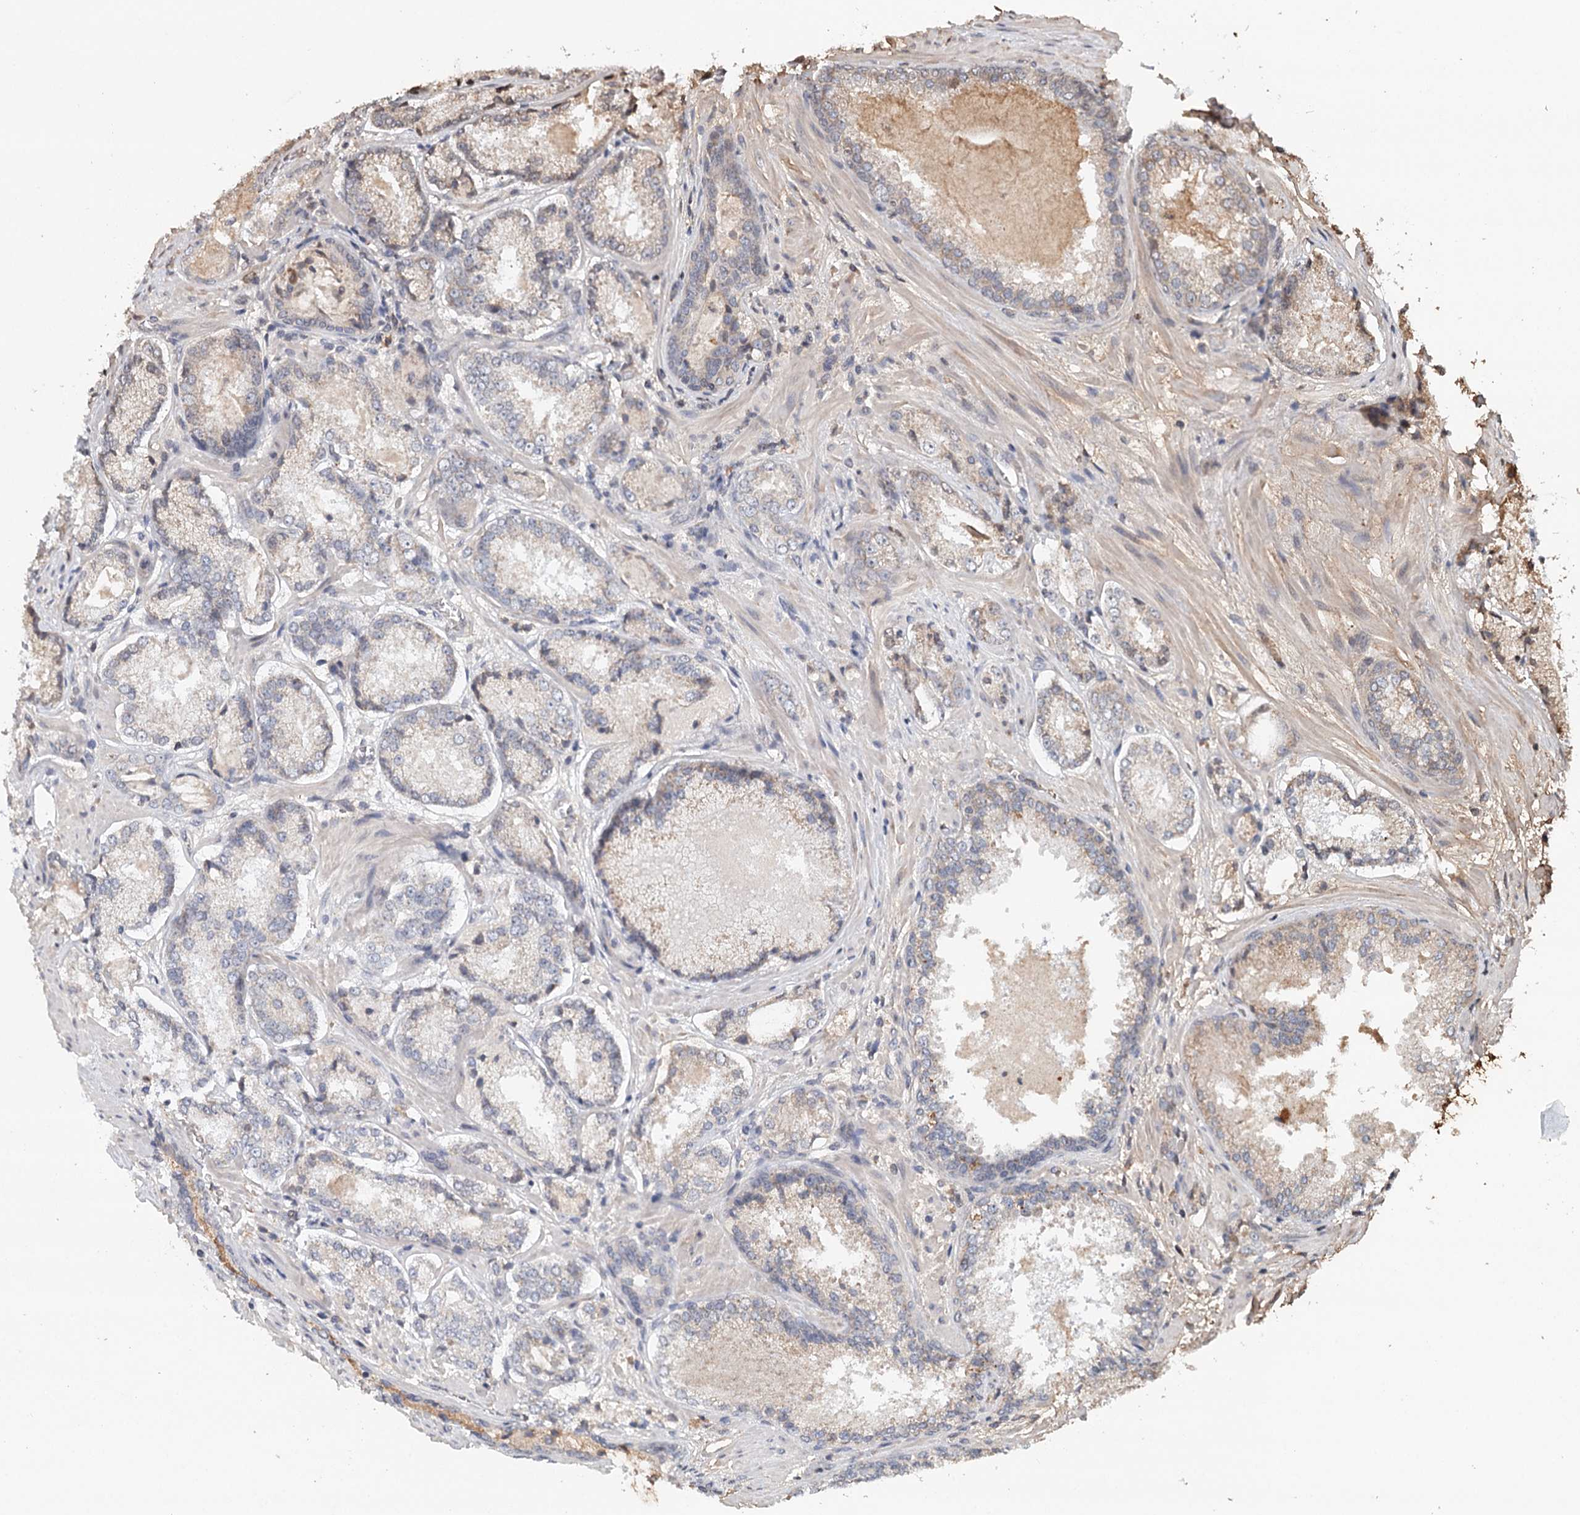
{"staining": {"intensity": "weak", "quantity": "<25%", "location": "cytoplasmic/membranous"}, "tissue": "prostate cancer", "cell_type": "Tumor cells", "image_type": "cancer", "snomed": [{"axis": "morphology", "description": "Adenocarcinoma, Low grade"}, {"axis": "topography", "description": "Prostate"}], "caption": "Immunohistochemical staining of human adenocarcinoma (low-grade) (prostate) exhibits no significant expression in tumor cells.", "gene": "ICOS", "patient": {"sex": "male", "age": 74}}